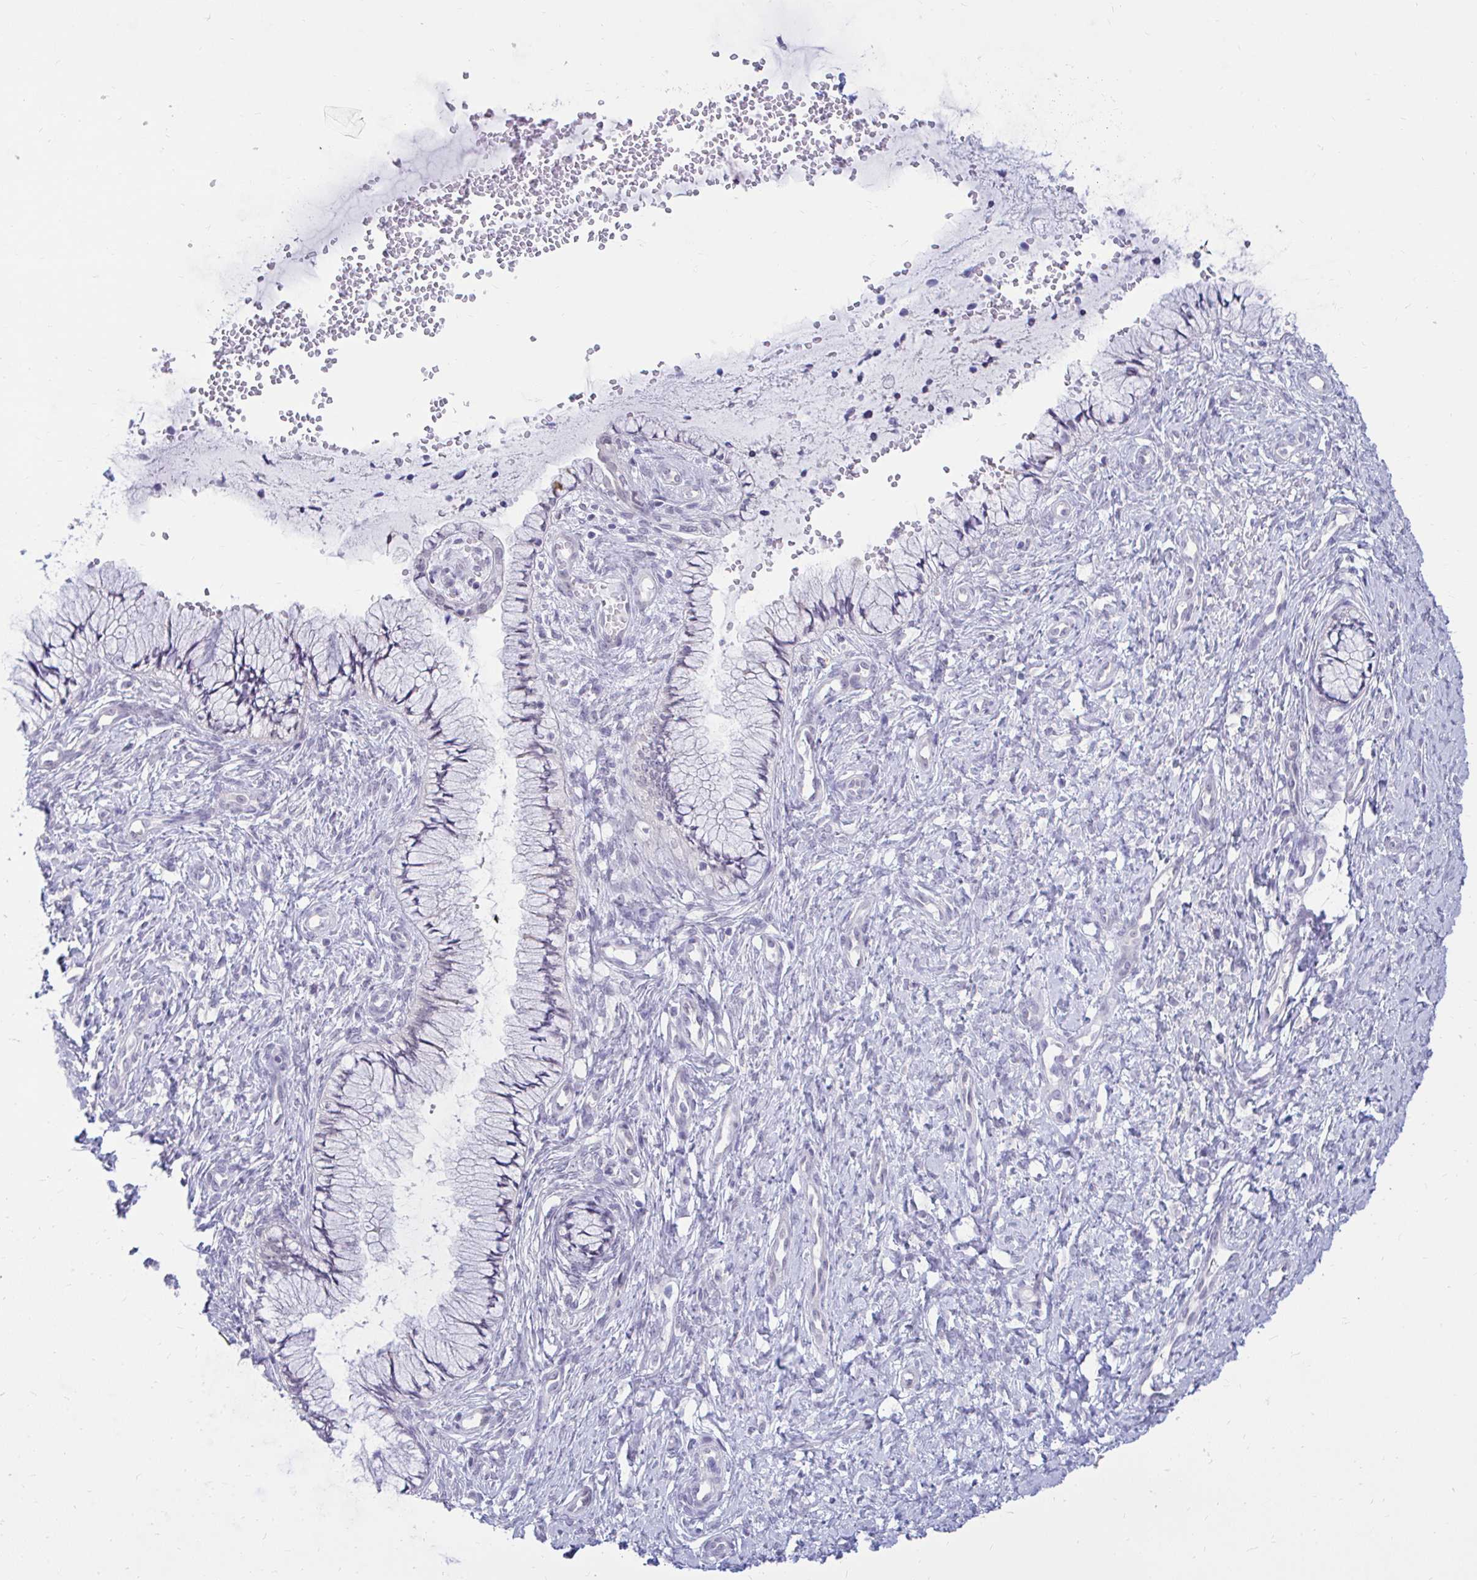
{"staining": {"intensity": "negative", "quantity": "none", "location": "none"}, "tissue": "cervix", "cell_type": "Glandular cells", "image_type": "normal", "snomed": [{"axis": "morphology", "description": "Normal tissue, NOS"}, {"axis": "topography", "description": "Cervix"}], "caption": "This is a photomicrograph of IHC staining of unremarkable cervix, which shows no expression in glandular cells.", "gene": "CSE1L", "patient": {"sex": "female", "age": 37}}